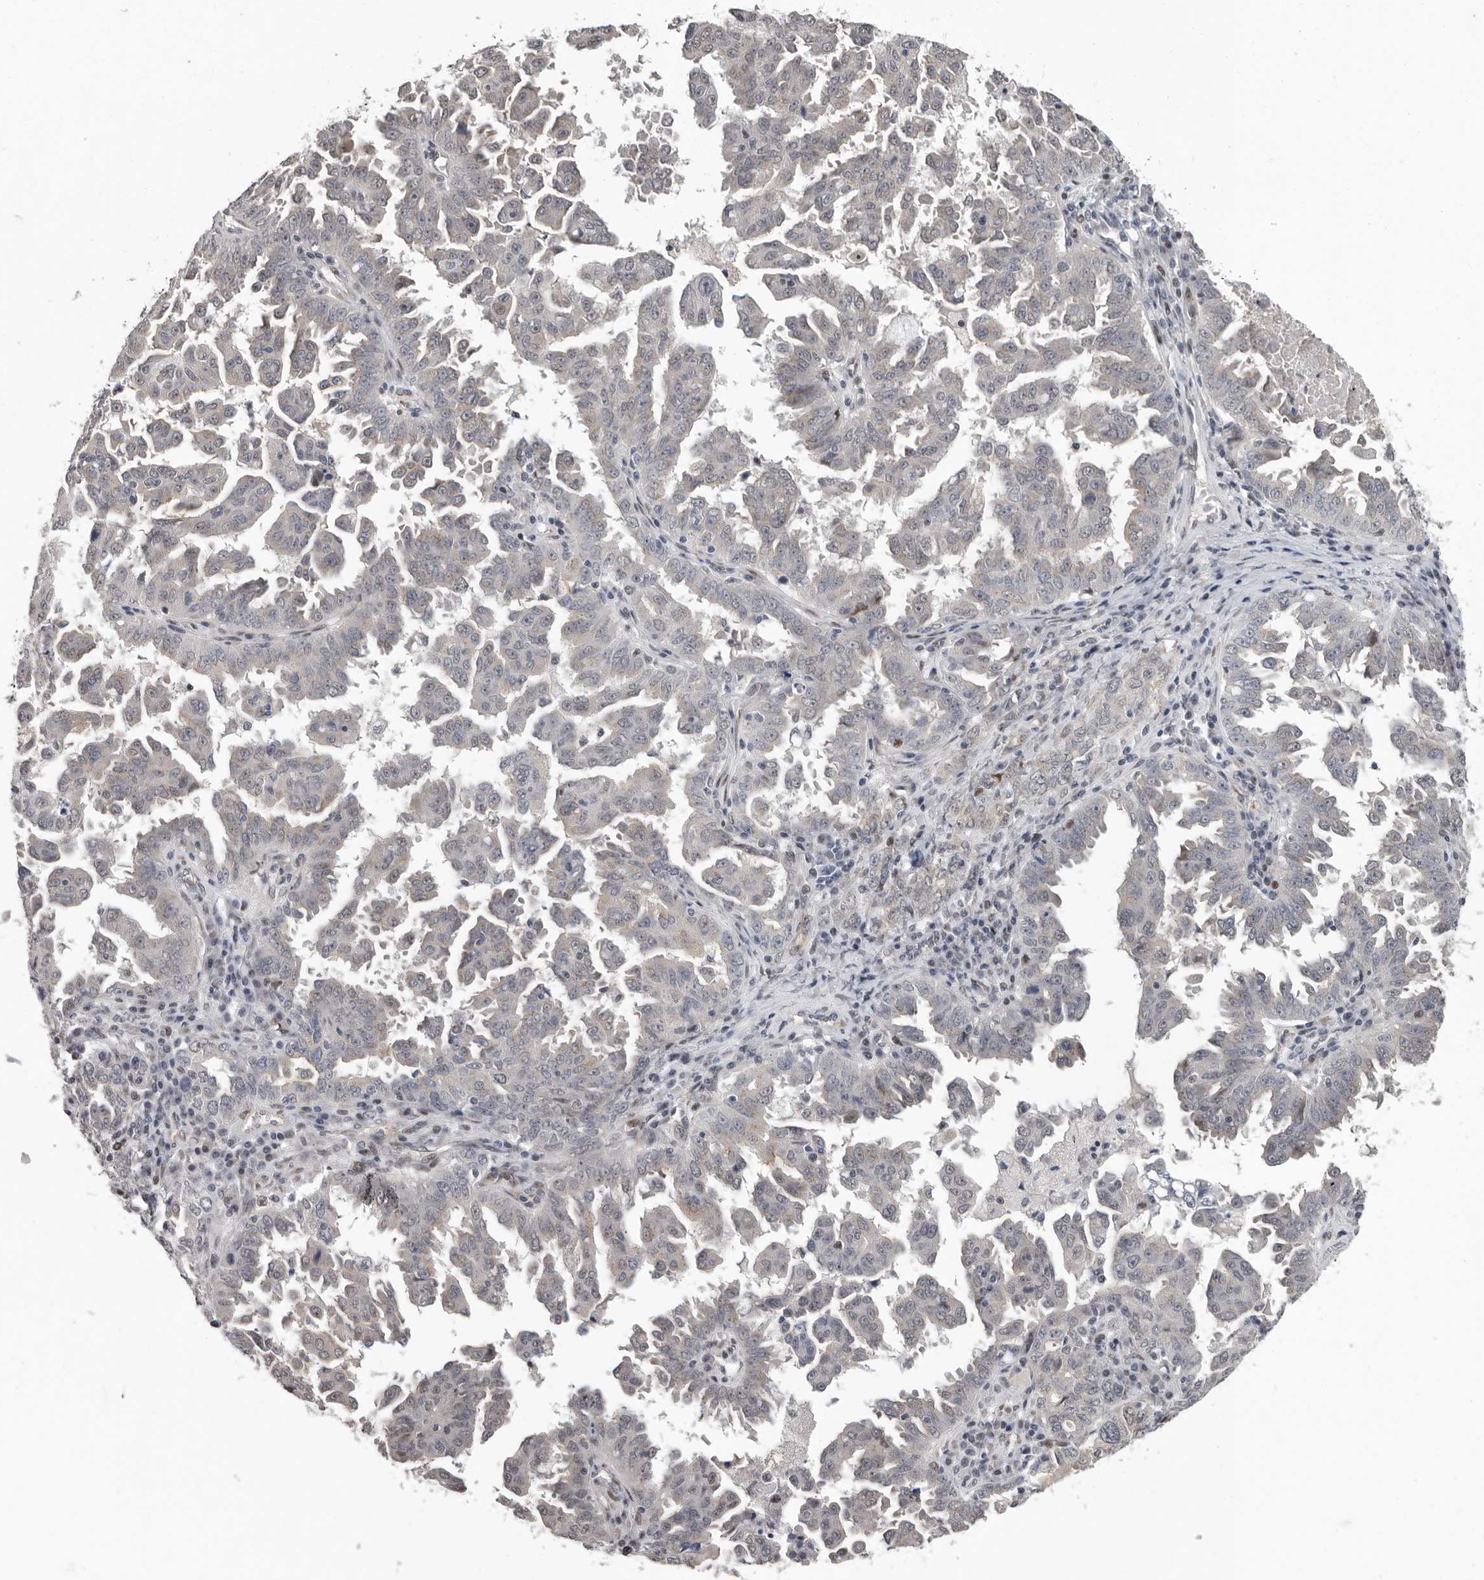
{"staining": {"intensity": "negative", "quantity": "none", "location": "none"}, "tissue": "ovarian cancer", "cell_type": "Tumor cells", "image_type": "cancer", "snomed": [{"axis": "morphology", "description": "Carcinoma, endometroid"}, {"axis": "topography", "description": "Ovary"}], "caption": "This is an immunohistochemistry (IHC) image of ovarian endometroid carcinoma. There is no staining in tumor cells.", "gene": "RALGPS2", "patient": {"sex": "female", "age": 62}}